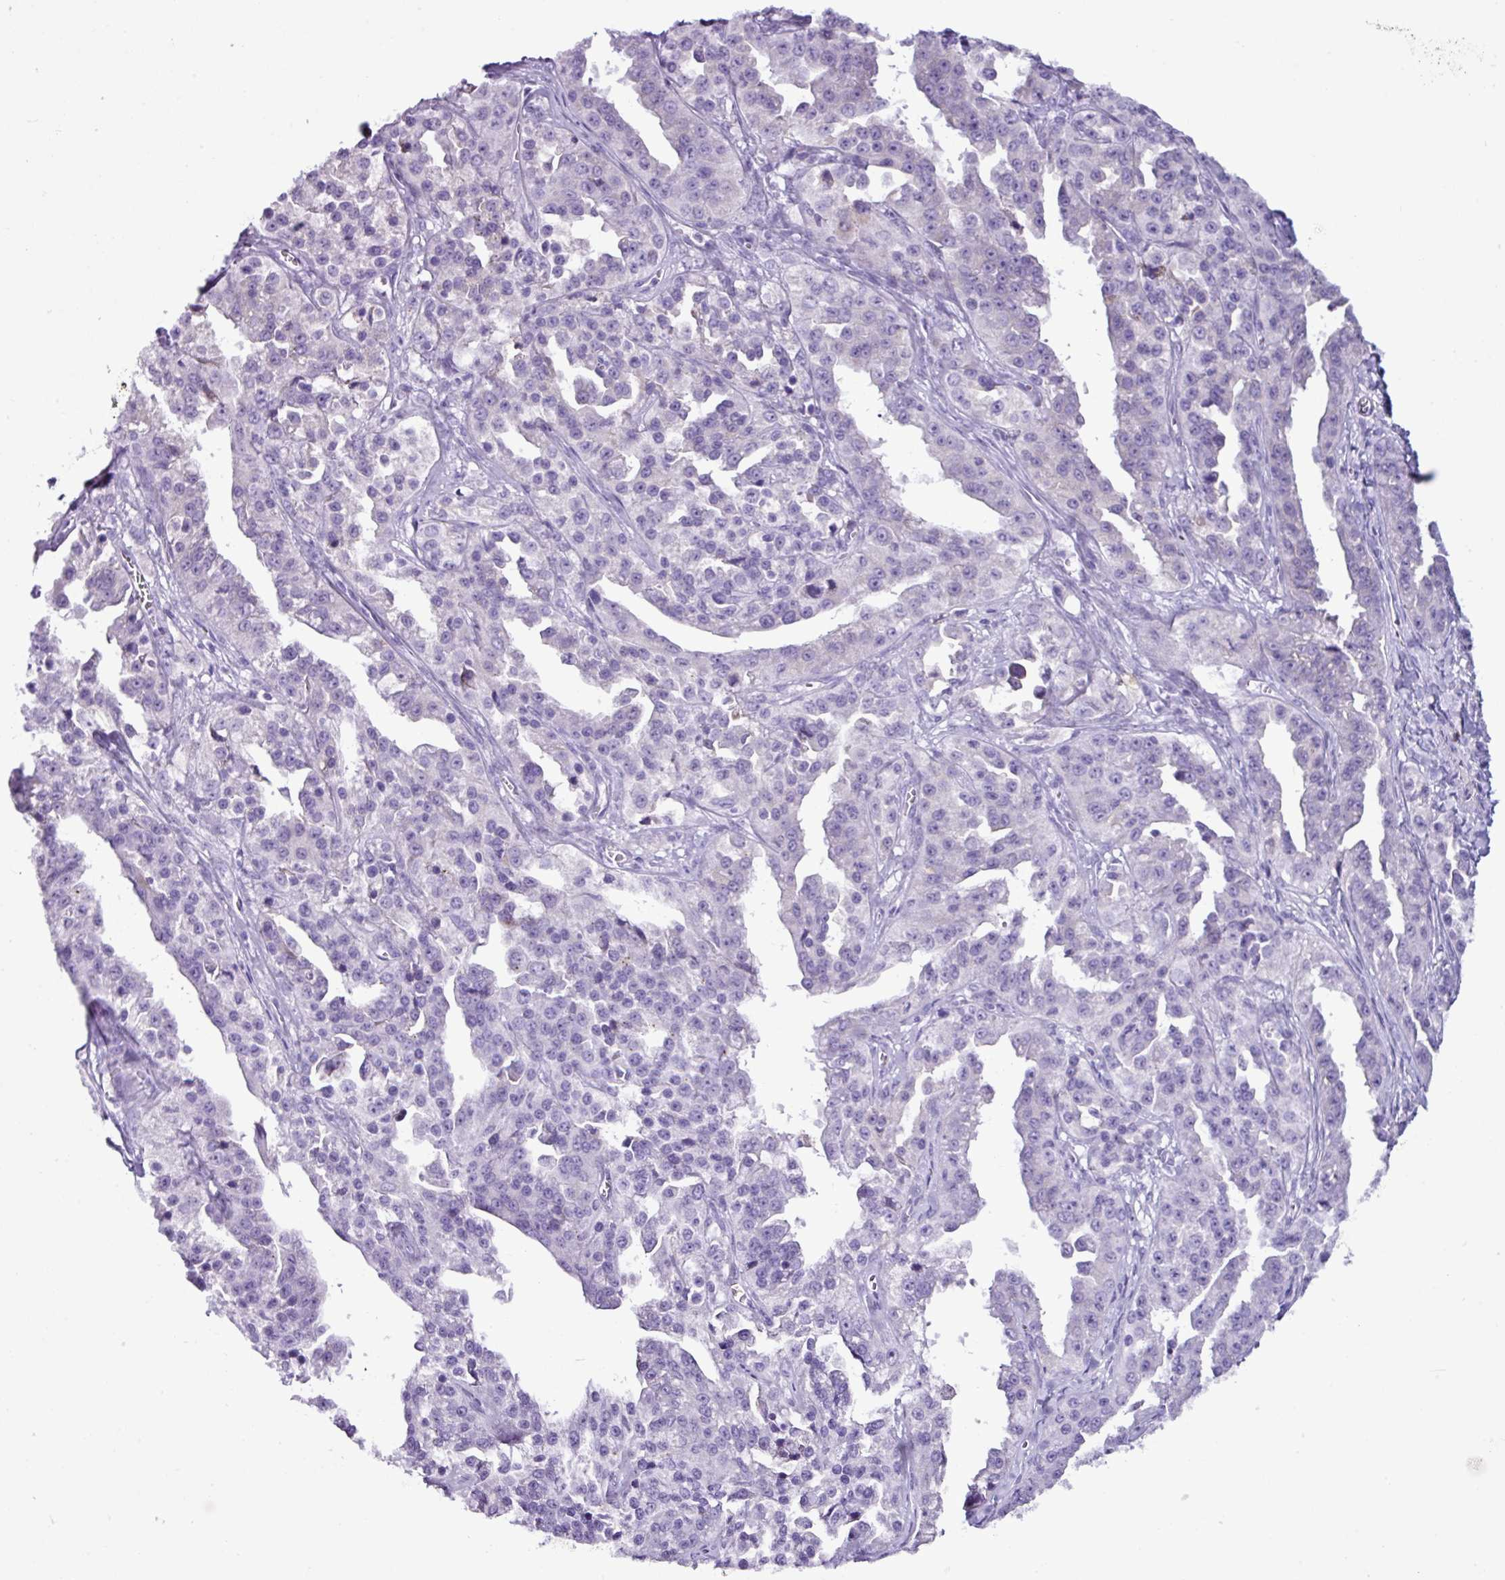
{"staining": {"intensity": "negative", "quantity": "none", "location": "none"}, "tissue": "ovarian cancer", "cell_type": "Tumor cells", "image_type": "cancer", "snomed": [{"axis": "morphology", "description": "Cystadenocarcinoma, serous, NOS"}, {"axis": "topography", "description": "Ovary"}], "caption": "Protein analysis of ovarian cancer demonstrates no significant staining in tumor cells. (DAB immunohistochemistry with hematoxylin counter stain).", "gene": "RGS21", "patient": {"sex": "female", "age": 75}}